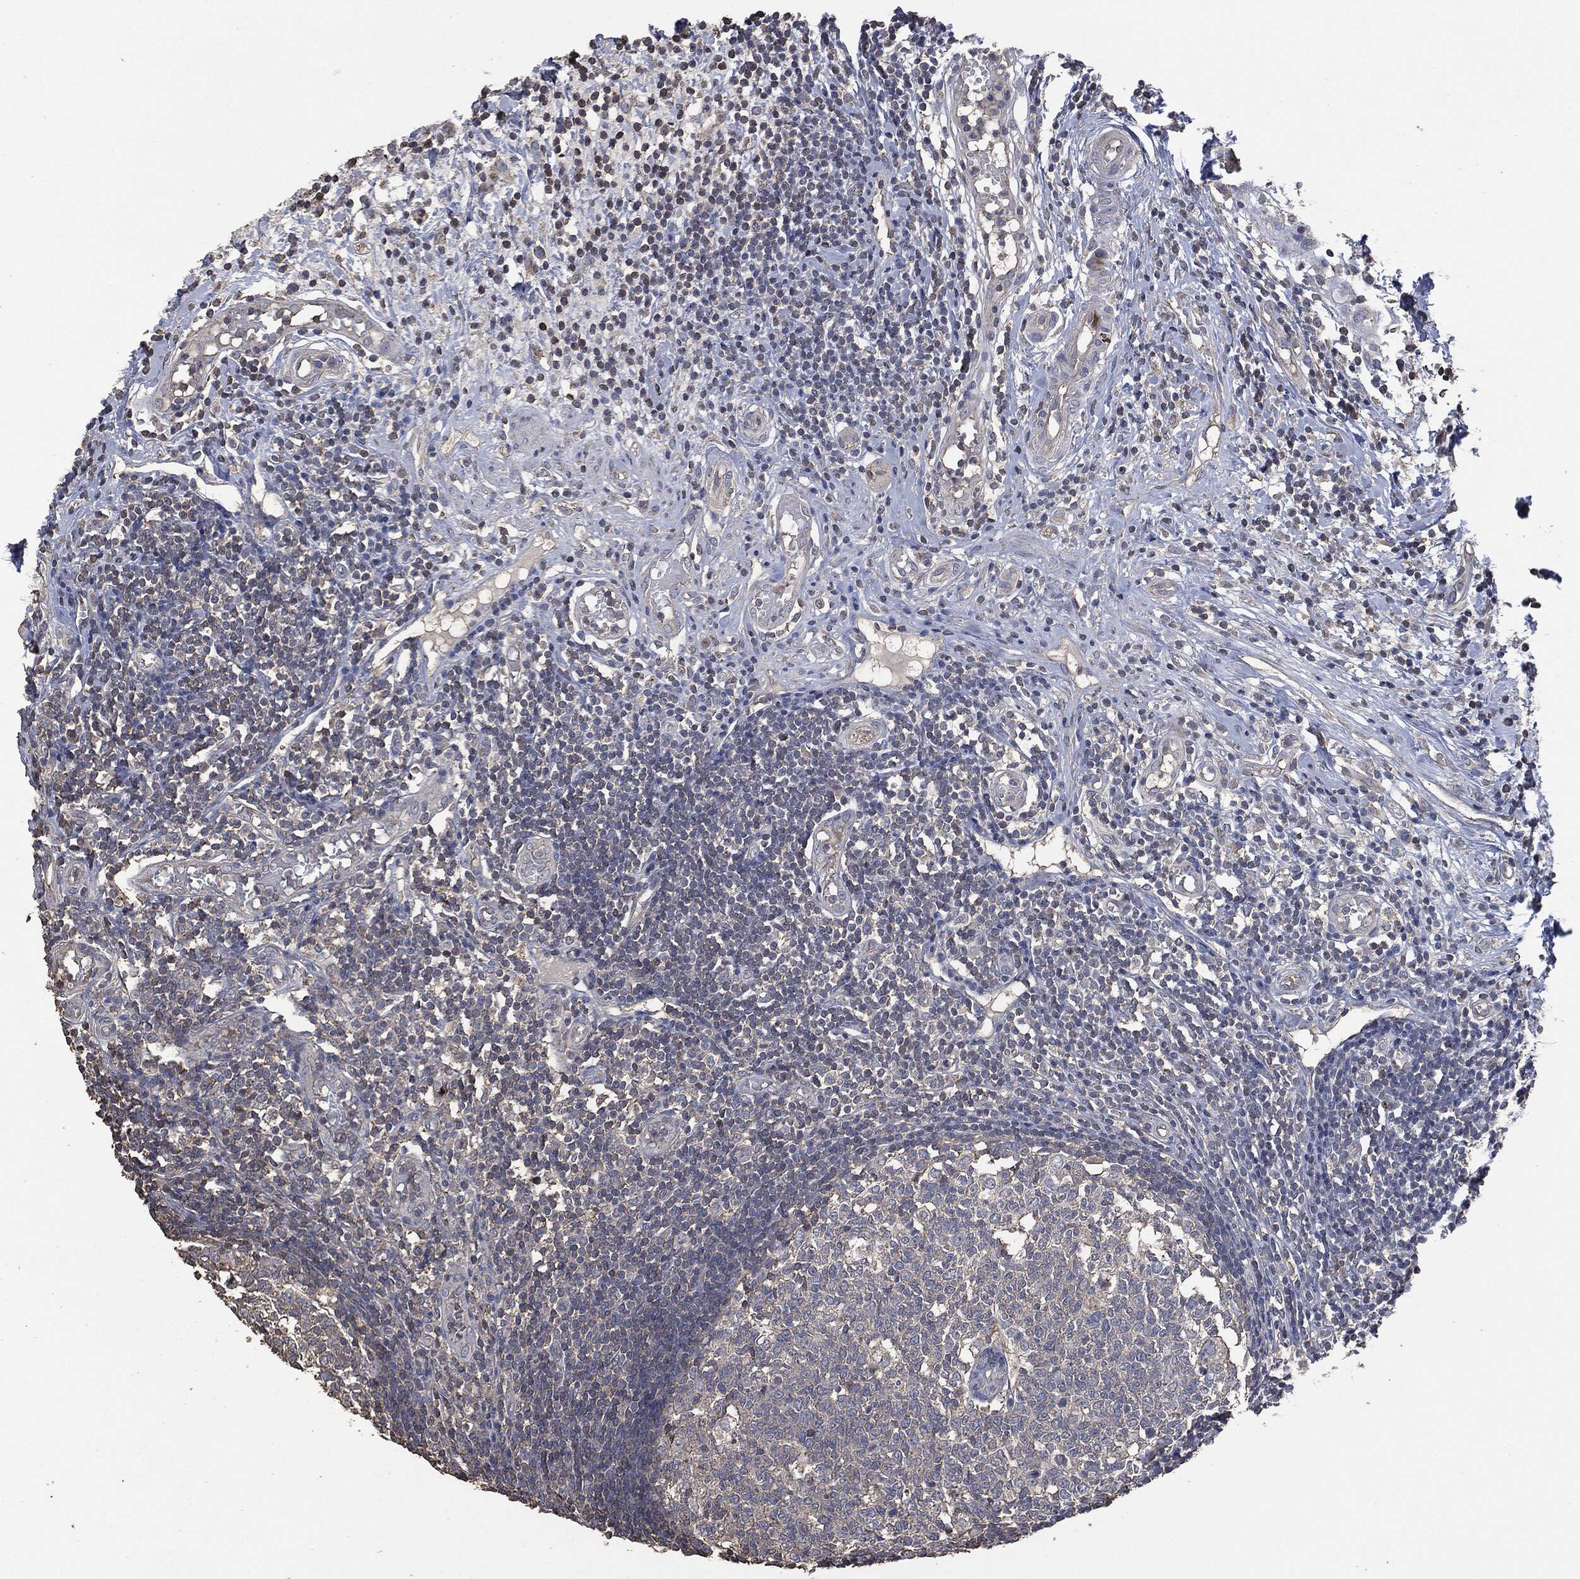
{"staining": {"intensity": "strong", "quantity": "<25%", "location": "cytoplasmic/membranous"}, "tissue": "appendix", "cell_type": "Glandular cells", "image_type": "normal", "snomed": [{"axis": "morphology", "description": "Normal tissue, NOS"}, {"axis": "morphology", "description": "Inflammation, NOS"}, {"axis": "topography", "description": "Appendix"}], "caption": "This is a micrograph of immunohistochemistry (IHC) staining of normal appendix, which shows strong expression in the cytoplasmic/membranous of glandular cells.", "gene": "MSLN", "patient": {"sex": "male", "age": 16}}